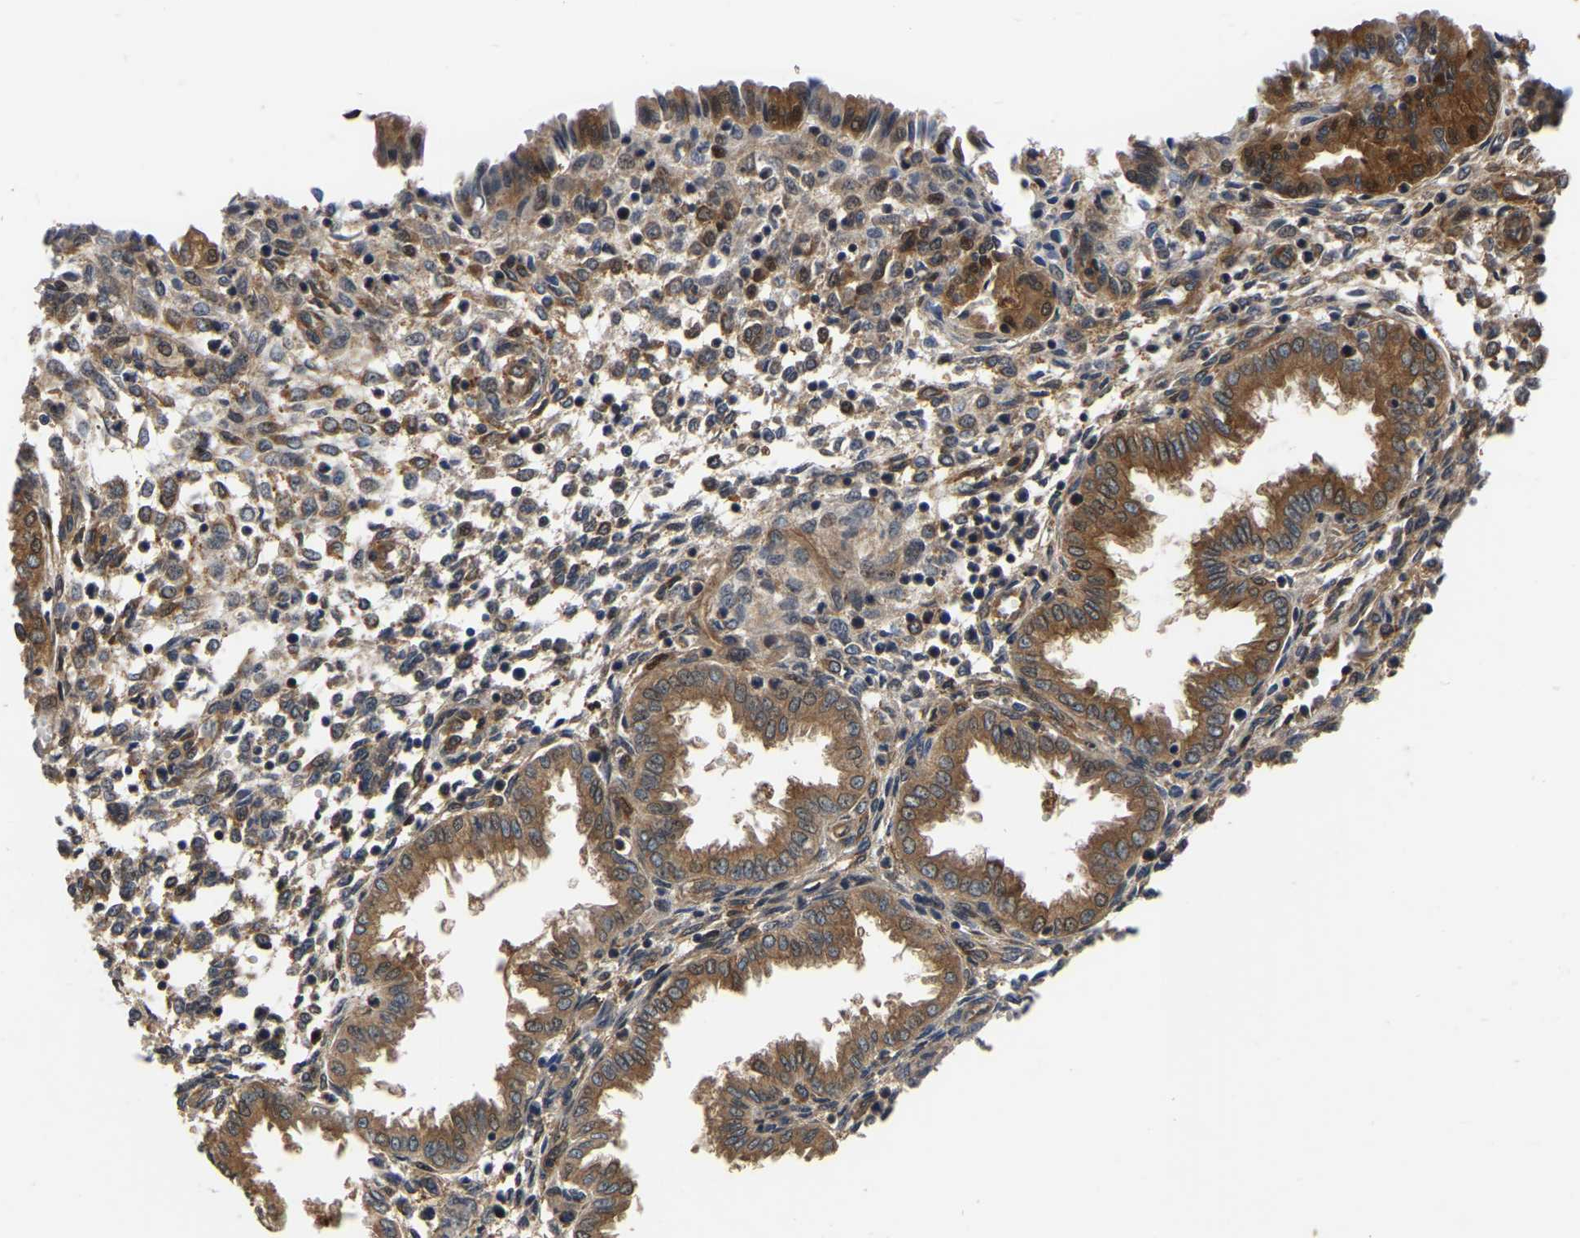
{"staining": {"intensity": "moderate", "quantity": "25%-75%", "location": "cytoplasmic/membranous"}, "tissue": "endometrium", "cell_type": "Cells in endometrial stroma", "image_type": "normal", "snomed": [{"axis": "morphology", "description": "Normal tissue, NOS"}, {"axis": "topography", "description": "Endometrium"}], "caption": "Protein staining of benign endometrium demonstrates moderate cytoplasmic/membranous expression in about 25%-75% of cells in endometrial stroma.", "gene": "GARS1", "patient": {"sex": "female", "age": 33}}